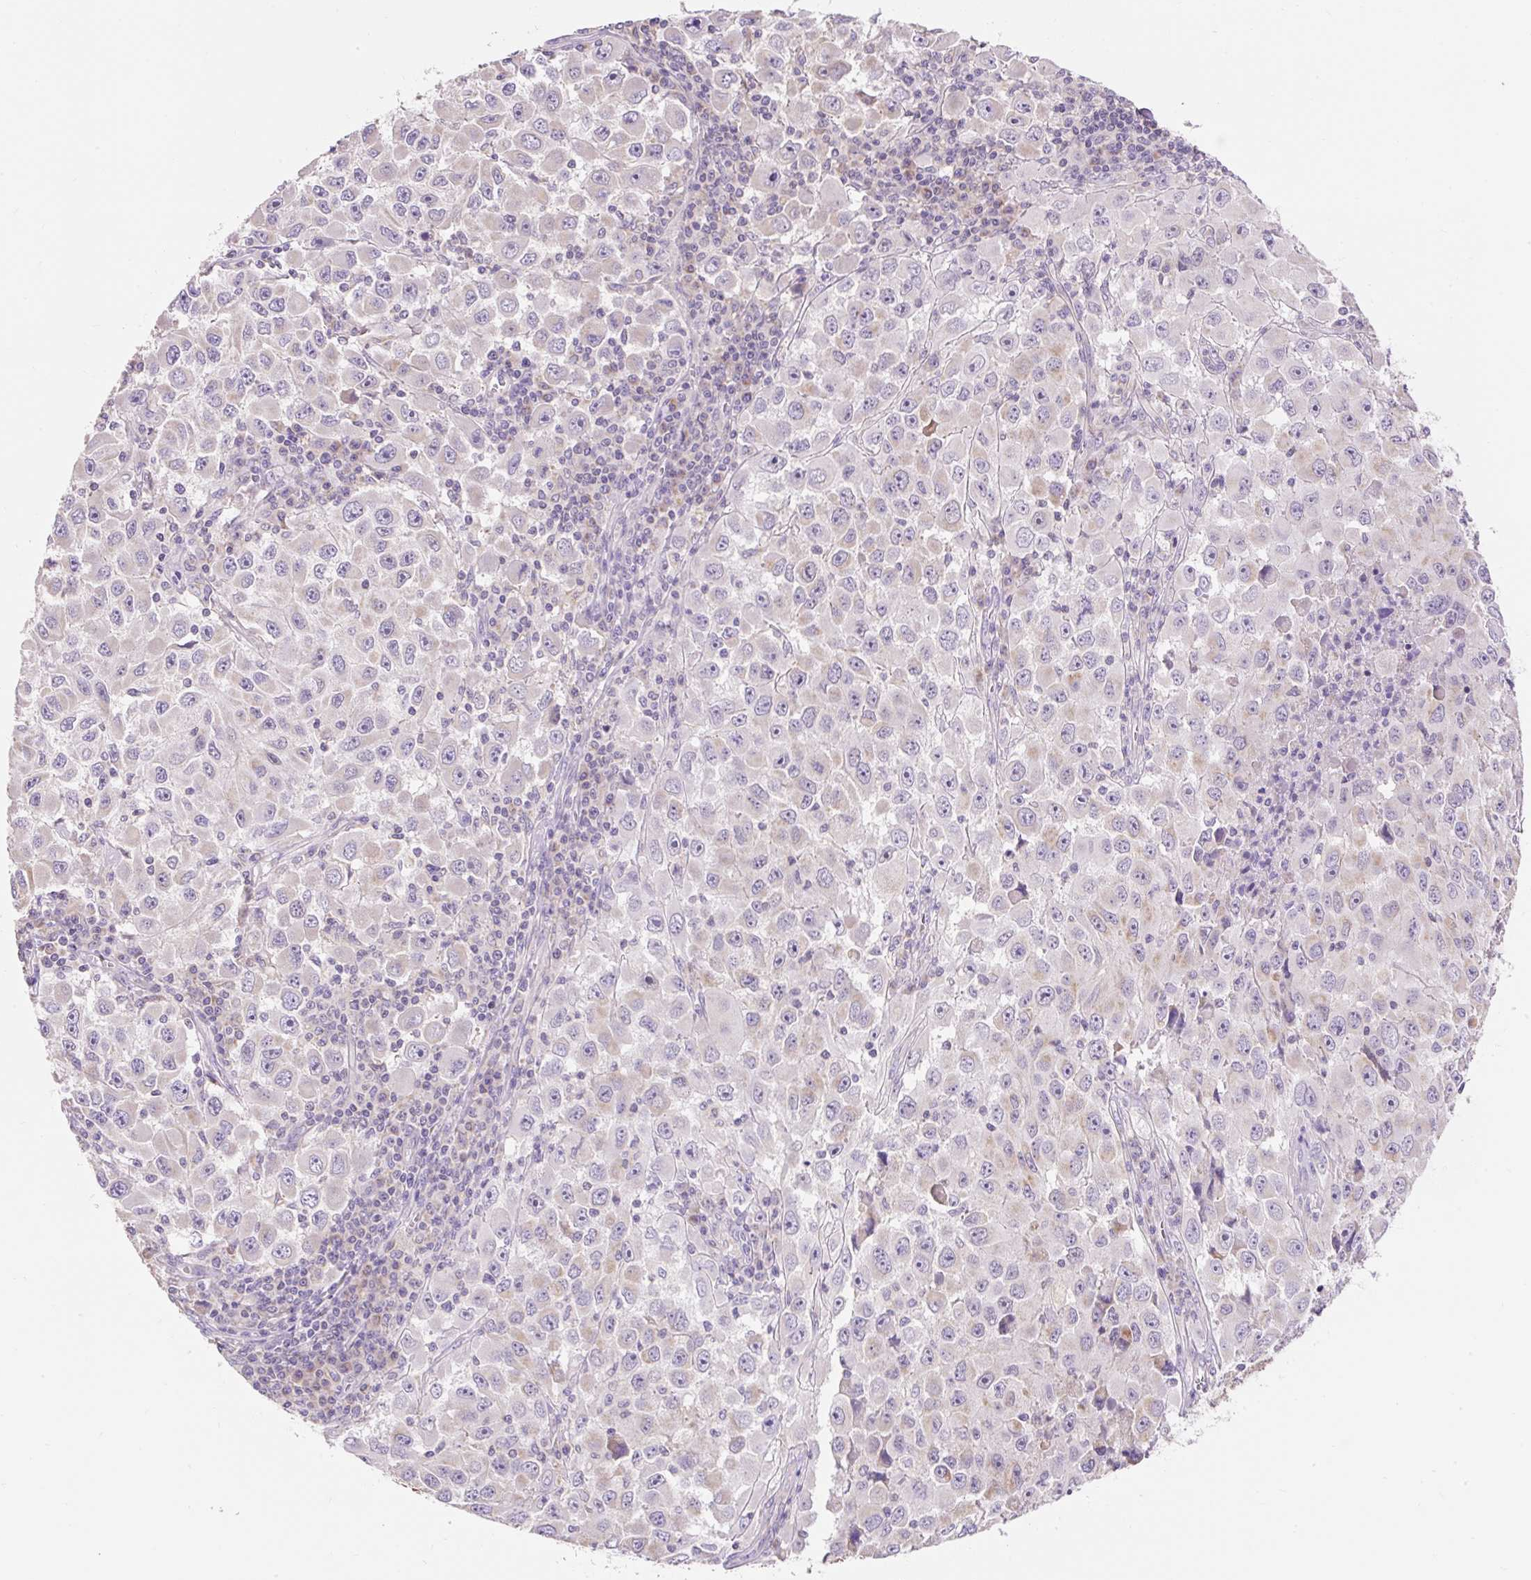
{"staining": {"intensity": "negative", "quantity": "none", "location": "none"}, "tissue": "melanoma", "cell_type": "Tumor cells", "image_type": "cancer", "snomed": [{"axis": "morphology", "description": "Malignant melanoma, Metastatic site"}, {"axis": "topography", "description": "Lymph node"}], "caption": "A histopathology image of human malignant melanoma (metastatic site) is negative for staining in tumor cells.", "gene": "PMAIP1", "patient": {"sex": "female", "age": 67}}